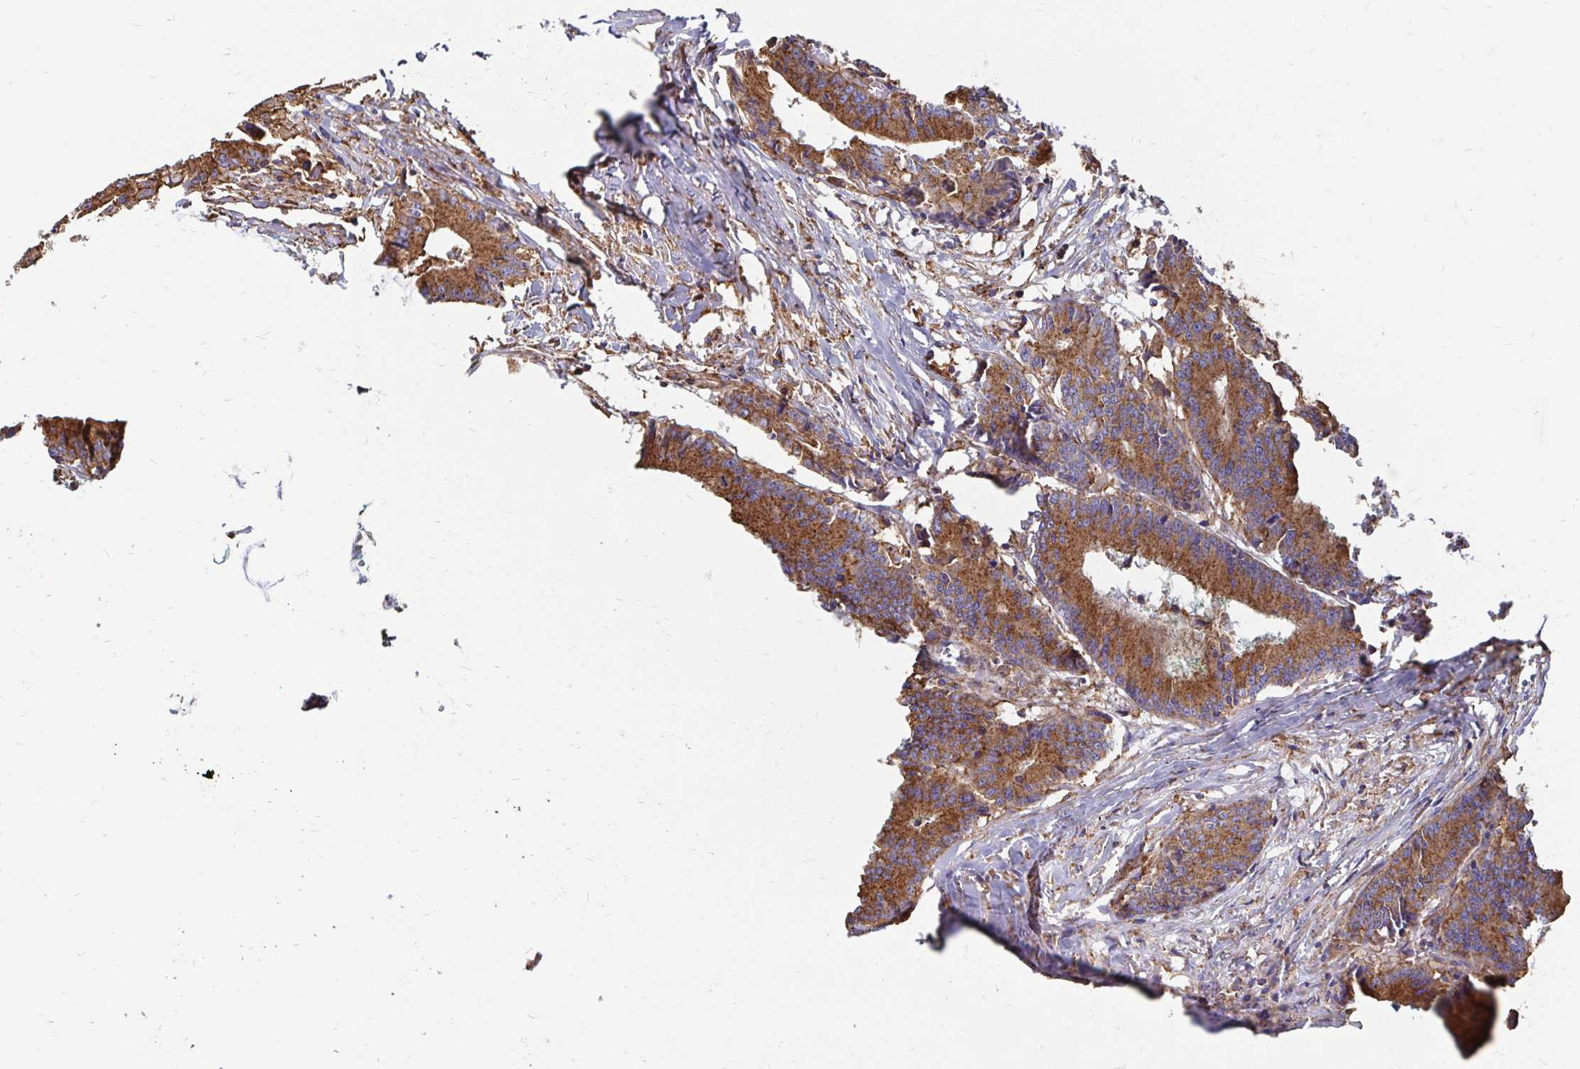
{"staining": {"intensity": "moderate", "quantity": ">75%", "location": "cytoplasmic/membranous"}, "tissue": "colorectal cancer", "cell_type": "Tumor cells", "image_type": "cancer", "snomed": [{"axis": "morphology", "description": "Adenocarcinoma, NOS"}, {"axis": "topography", "description": "Colon"}], "caption": "There is medium levels of moderate cytoplasmic/membranous expression in tumor cells of colorectal cancer (adenocarcinoma), as demonstrated by immunohistochemical staining (brown color).", "gene": "CLTC", "patient": {"sex": "female", "age": 78}}